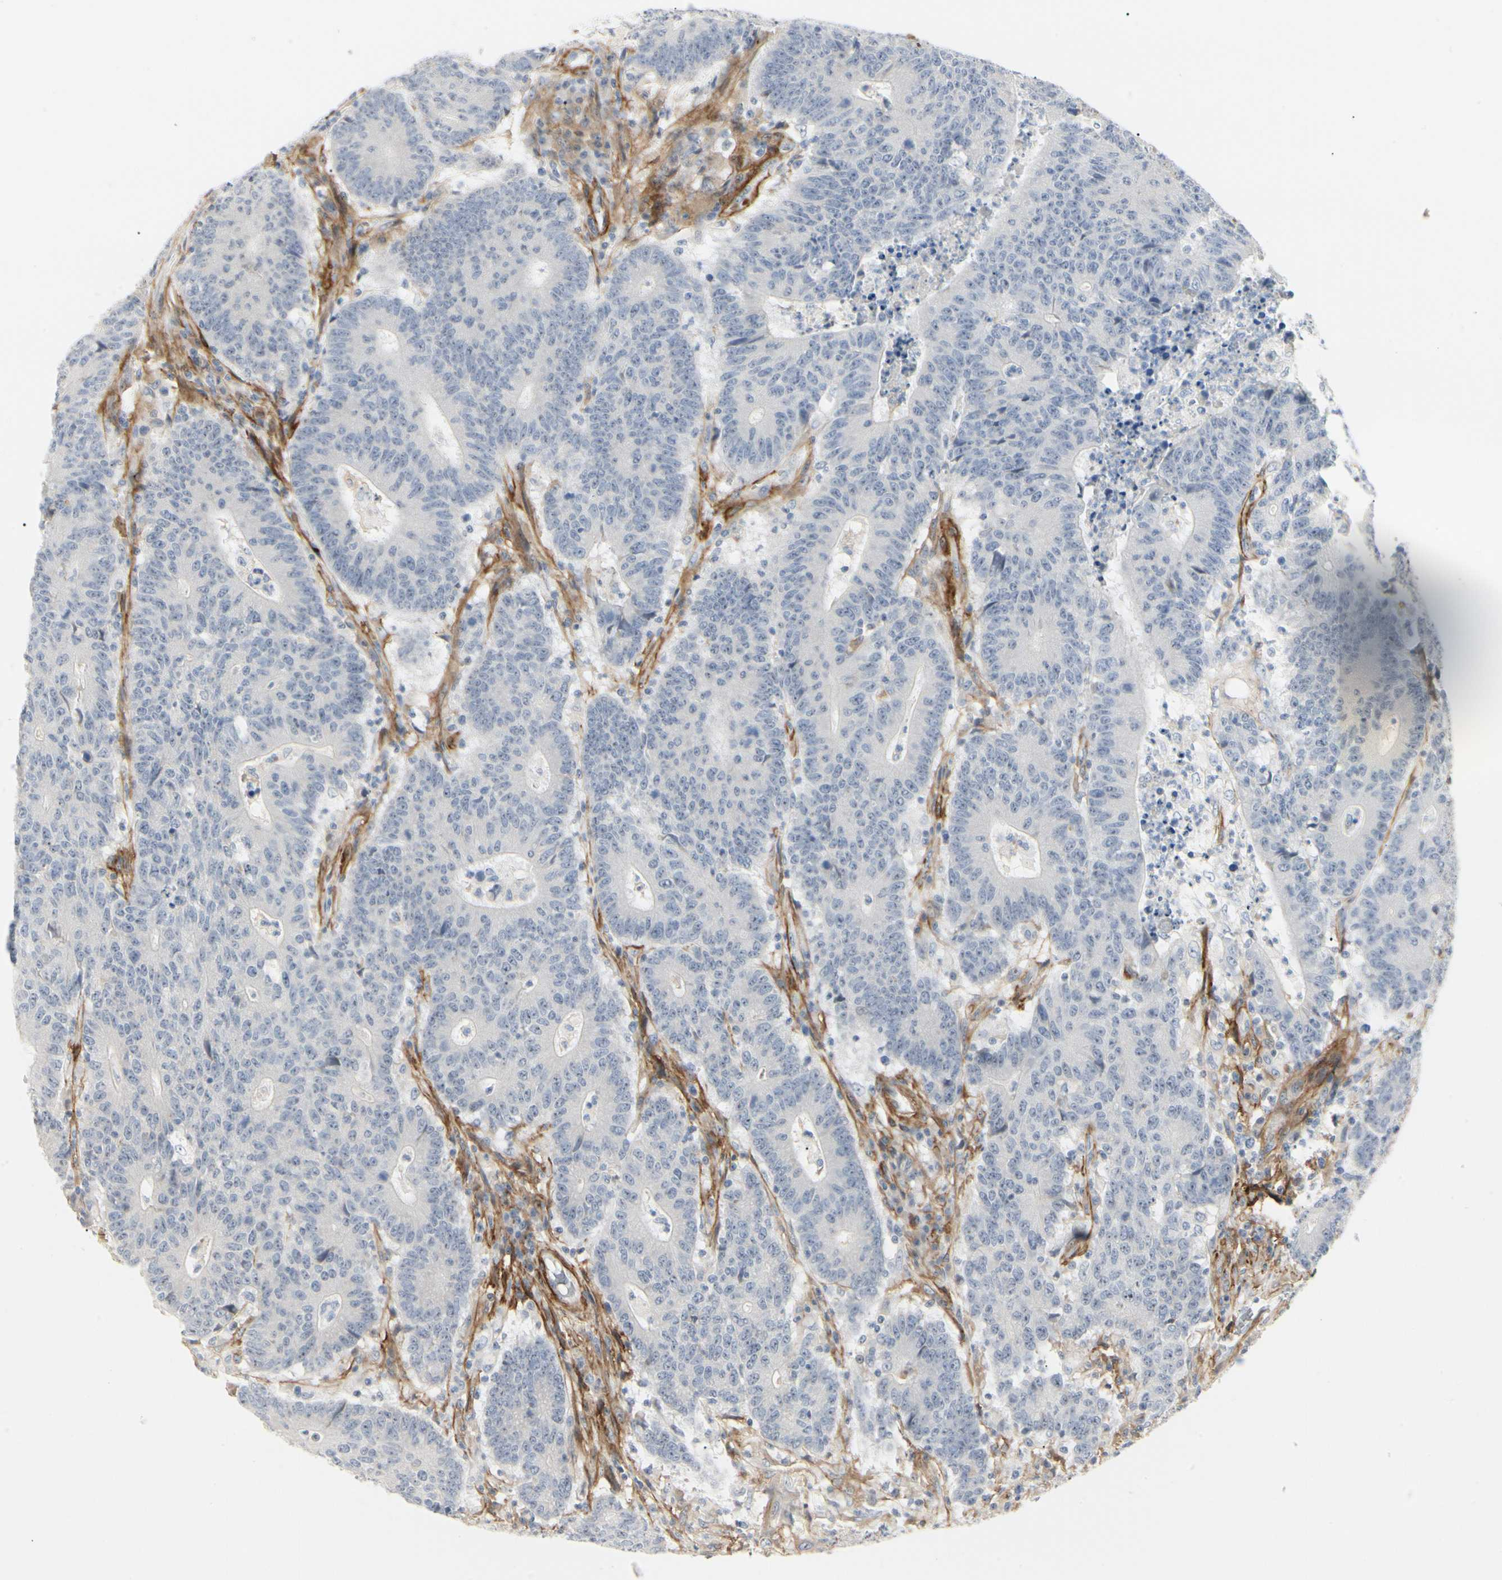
{"staining": {"intensity": "negative", "quantity": "none", "location": "none"}, "tissue": "colorectal cancer", "cell_type": "Tumor cells", "image_type": "cancer", "snomed": [{"axis": "morphology", "description": "Normal tissue, NOS"}, {"axis": "morphology", "description": "Adenocarcinoma, NOS"}, {"axis": "topography", "description": "Colon"}], "caption": "Immunohistochemical staining of human colorectal adenocarcinoma shows no significant positivity in tumor cells.", "gene": "GGT5", "patient": {"sex": "female", "age": 75}}